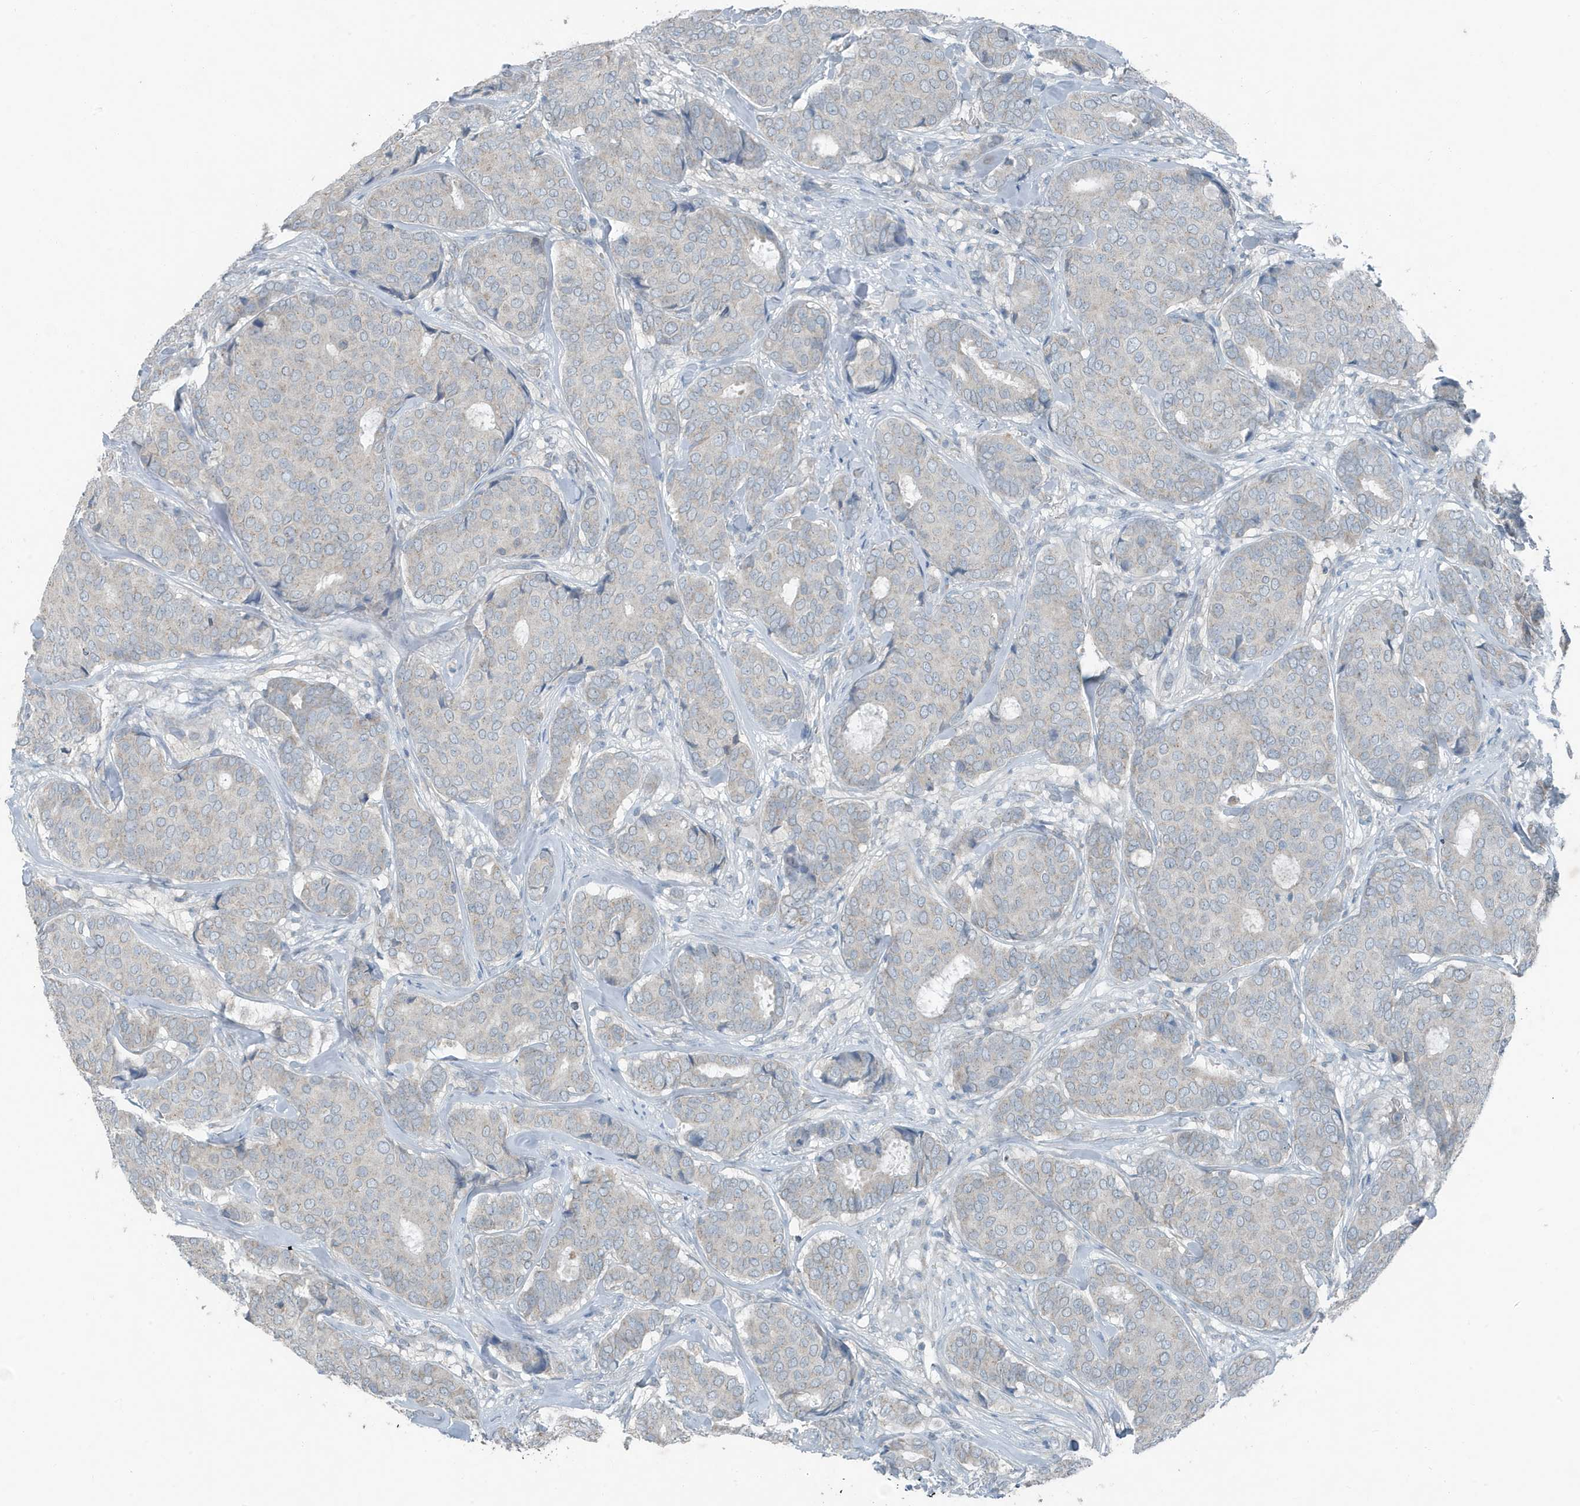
{"staining": {"intensity": "negative", "quantity": "none", "location": "none"}, "tissue": "breast cancer", "cell_type": "Tumor cells", "image_type": "cancer", "snomed": [{"axis": "morphology", "description": "Duct carcinoma"}, {"axis": "topography", "description": "Breast"}], "caption": "Protein analysis of breast cancer (invasive ductal carcinoma) displays no significant expression in tumor cells. The staining is performed using DAB brown chromogen with nuclei counter-stained in using hematoxylin.", "gene": "MT-CYB", "patient": {"sex": "female", "age": 75}}